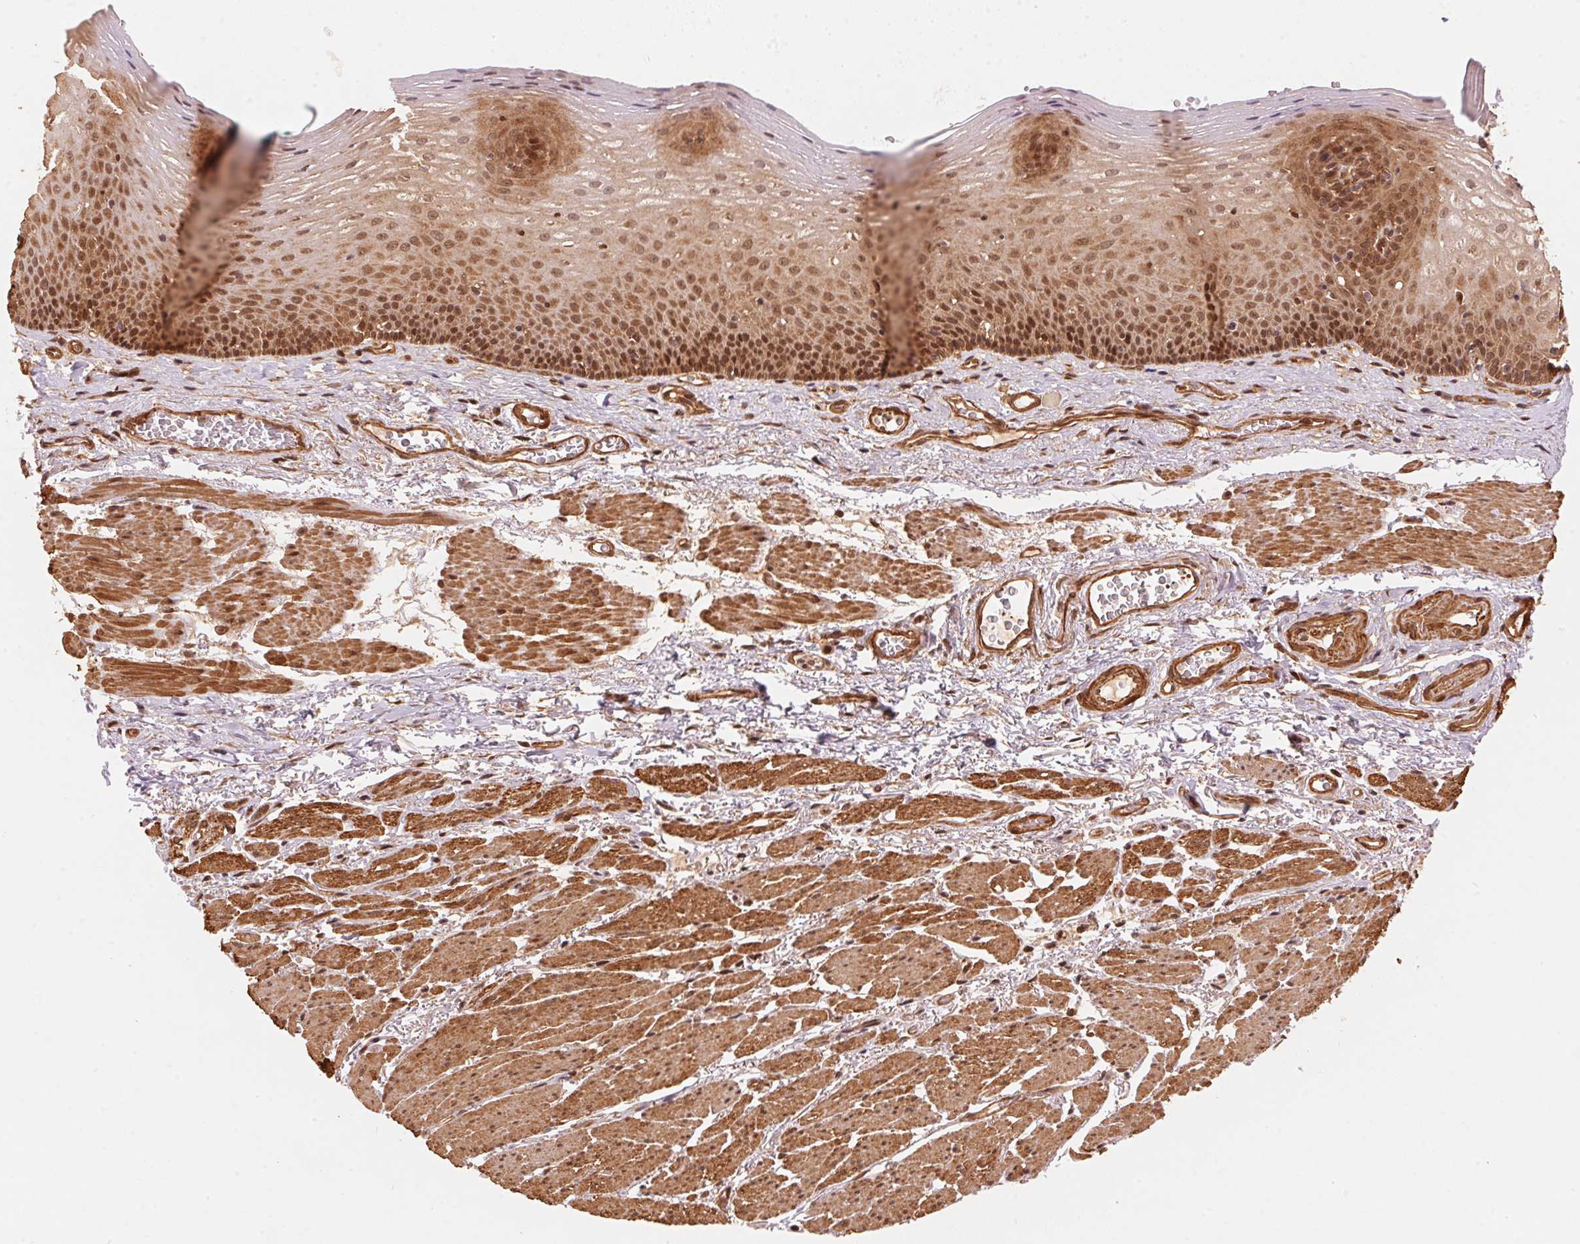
{"staining": {"intensity": "moderate", "quantity": ">75%", "location": "cytoplasmic/membranous,nuclear"}, "tissue": "esophagus", "cell_type": "Squamous epithelial cells", "image_type": "normal", "snomed": [{"axis": "morphology", "description": "Normal tissue, NOS"}, {"axis": "topography", "description": "Esophagus"}], "caption": "Benign esophagus reveals moderate cytoplasmic/membranous,nuclear positivity in approximately >75% of squamous epithelial cells The staining is performed using DAB brown chromogen to label protein expression. The nuclei are counter-stained blue using hematoxylin..", "gene": "TNIP2", "patient": {"sex": "male", "age": 76}}